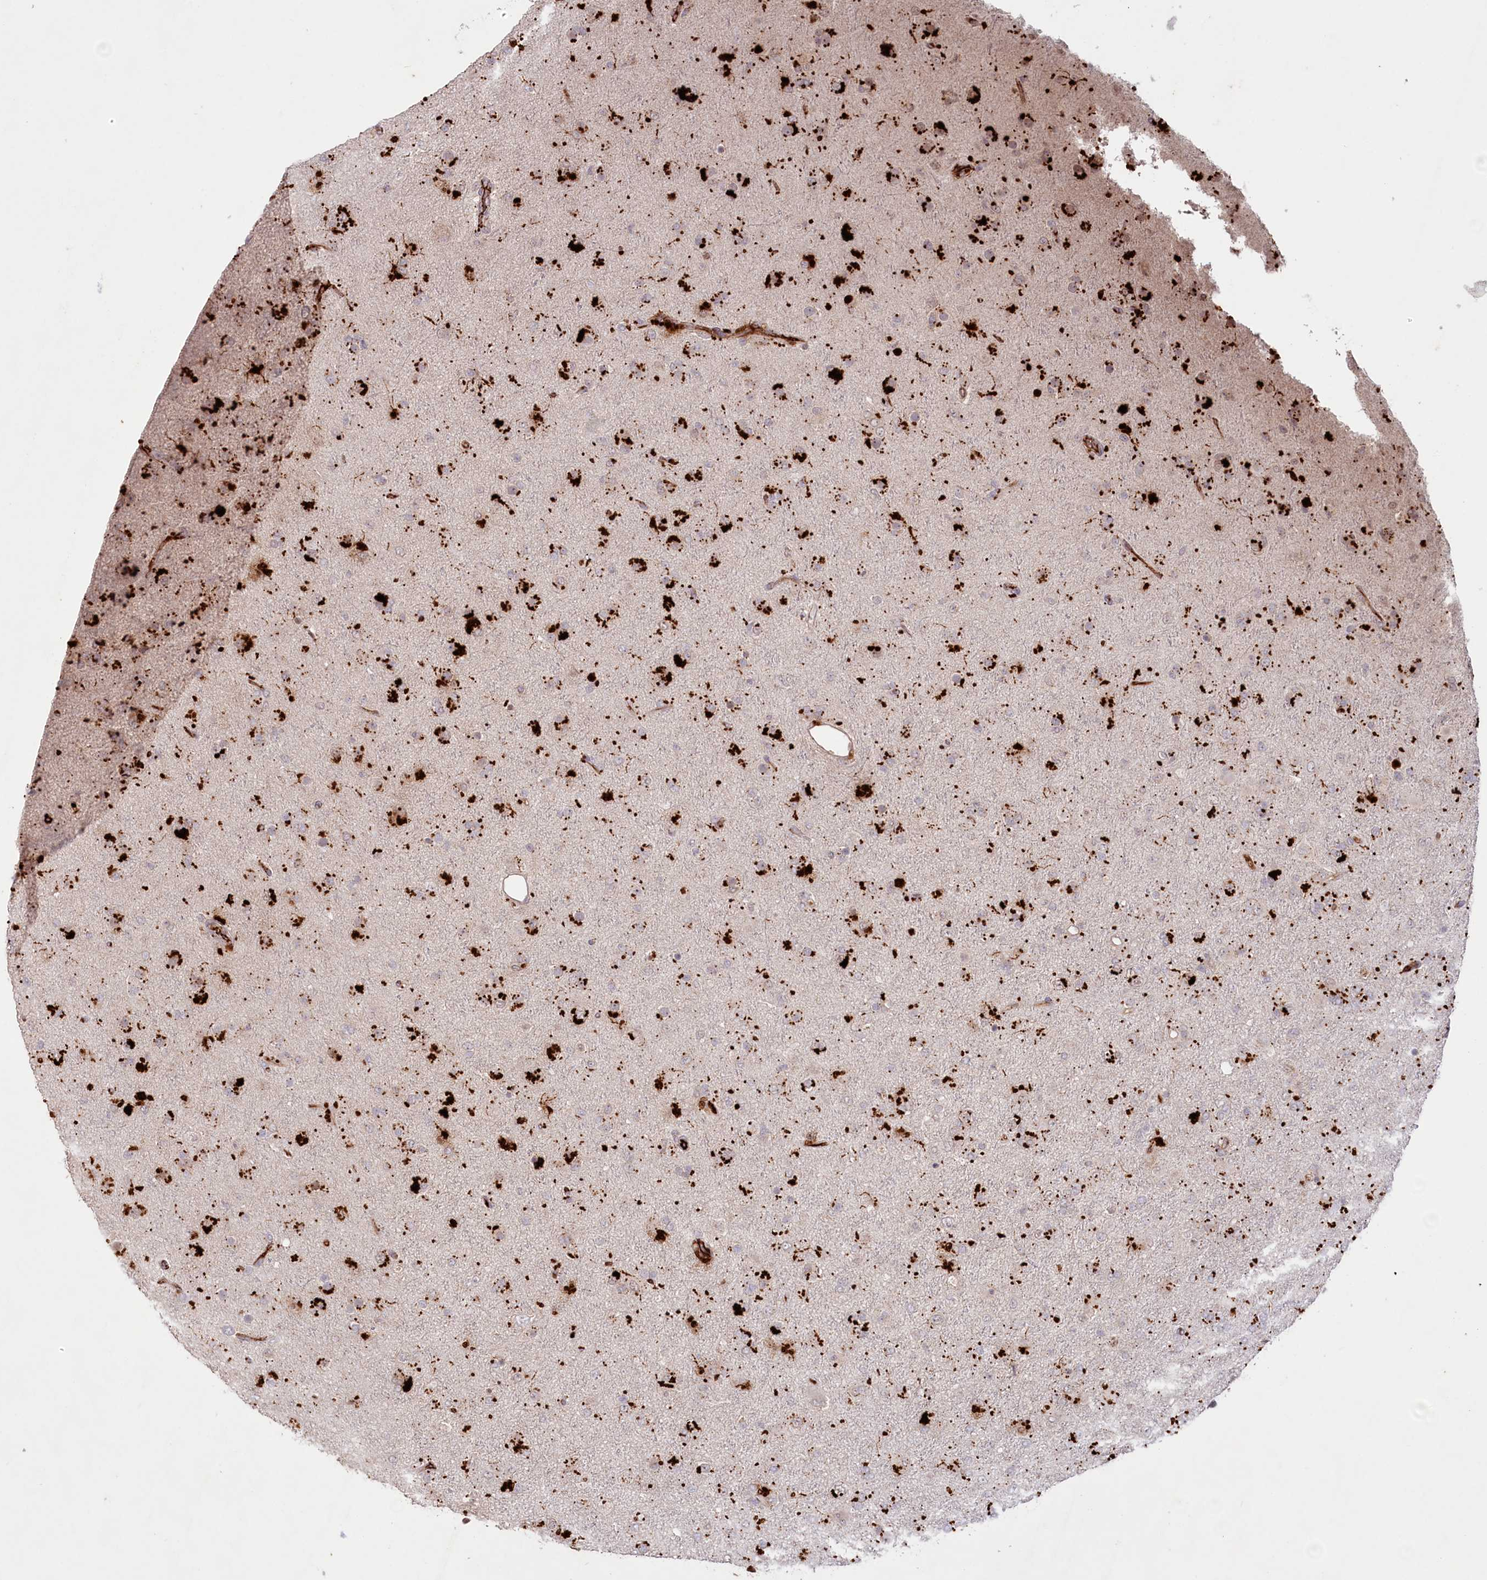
{"staining": {"intensity": "negative", "quantity": "none", "location": "none"}, "tissue": "glioma", "cell_type": "Tumor cells", "image_type": "cancer", "snomed": [{"axis": "morphology", "description": "Glioma, malignant, Low grade"}, {"axis": "topography", "description": "Brain"}], "caption": "IHC of human glioma exhibits no staining in tumor cells.", "gene": "PSAPL1", "patient": {"sex": "male", "age": 65}}